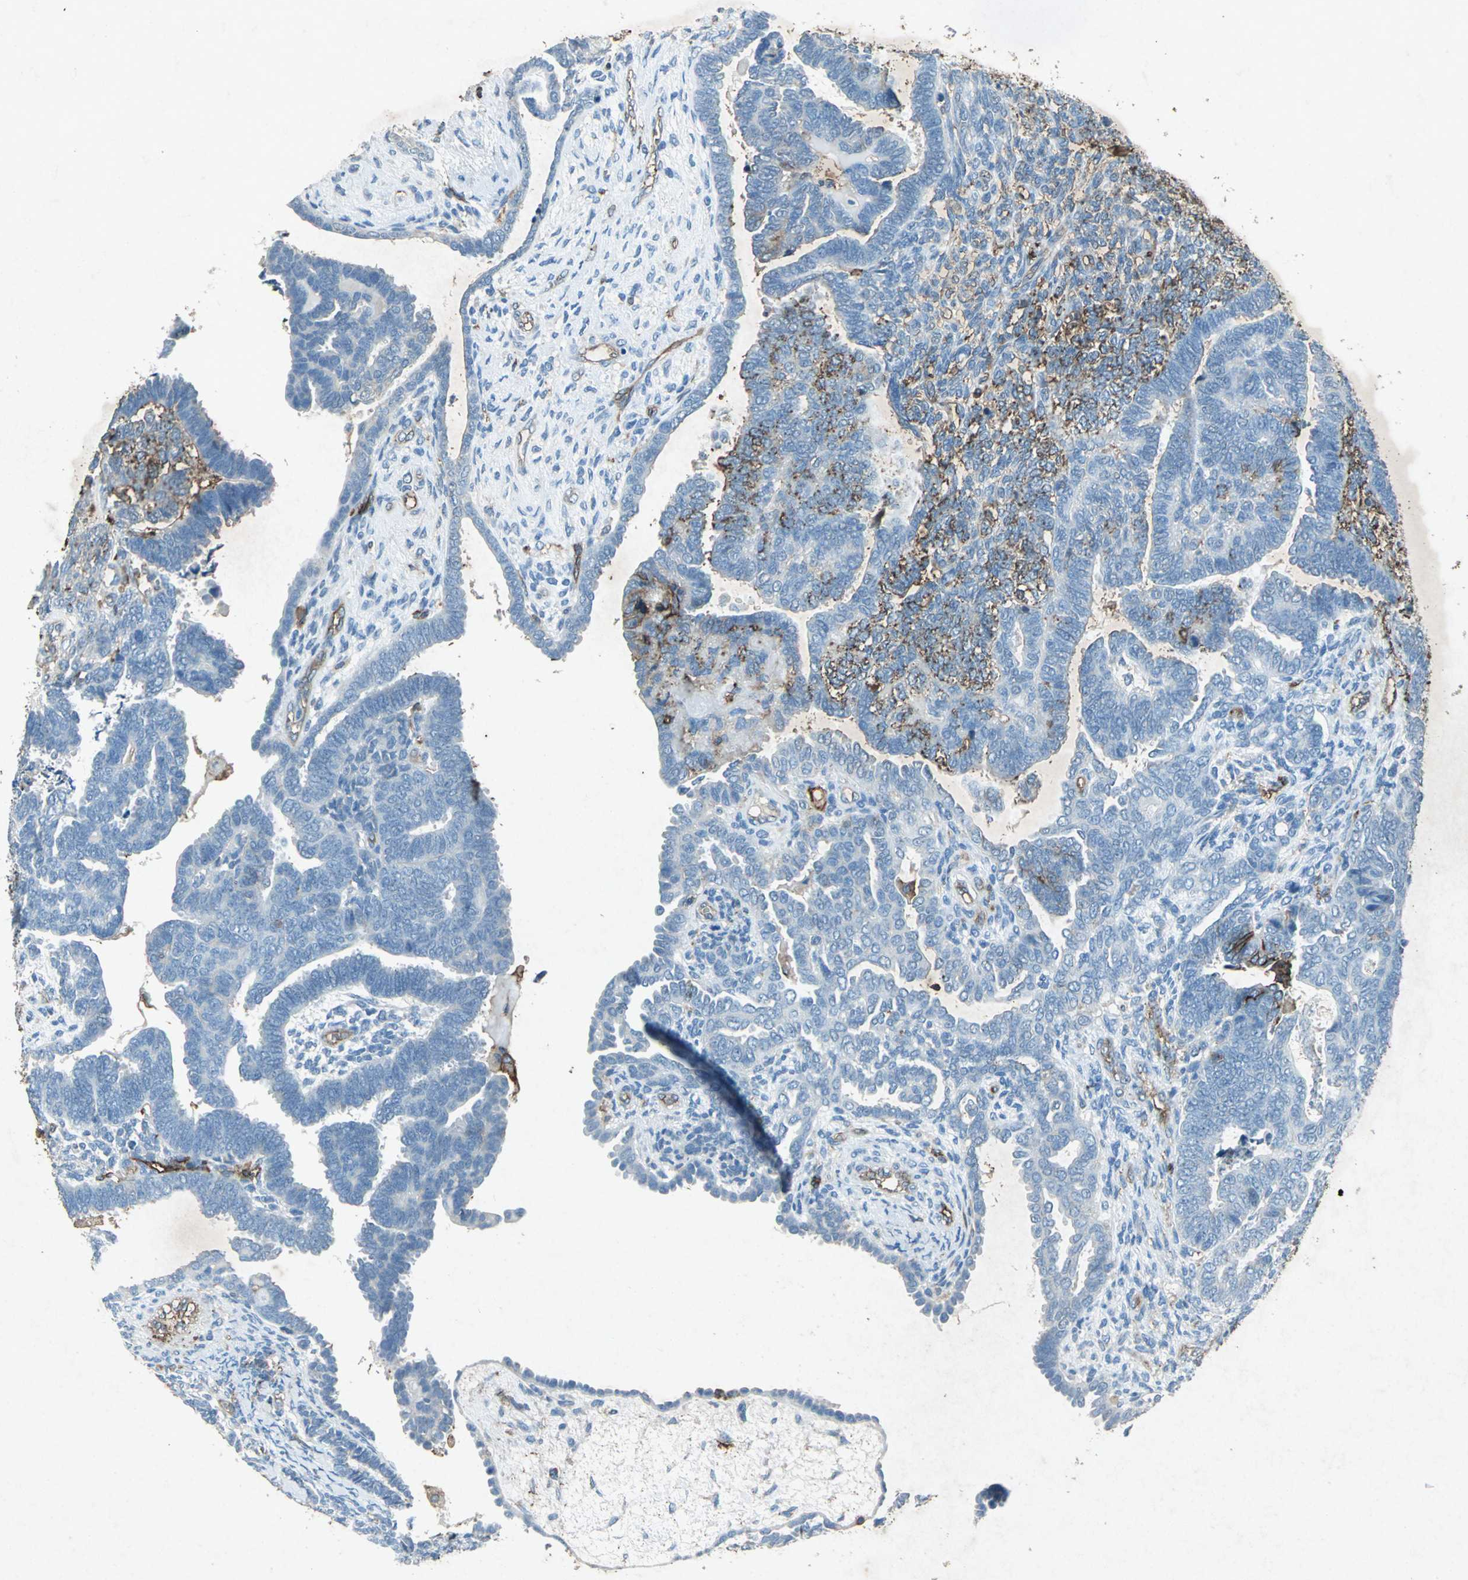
{"staining": {"intensity": "negative", "quantity": "none", "location": "none"}, "tissue": "endometrial cancer", "cell_type": "Tumor cells", "image_type": "cancer", "snomed": [{"axis": "morphology", "description": "Neoplasm, malignant, NOS"}, {"axis": "topography", "description": "Endometrium"}], "caption": "High power microscopy micrograph of an IHC photomicrograph of endometrial malignant neoplasm, revealing no significant staining in tumor cells.", "gene": "CCR6", "patient": {"sex": "female", "age": 74}}